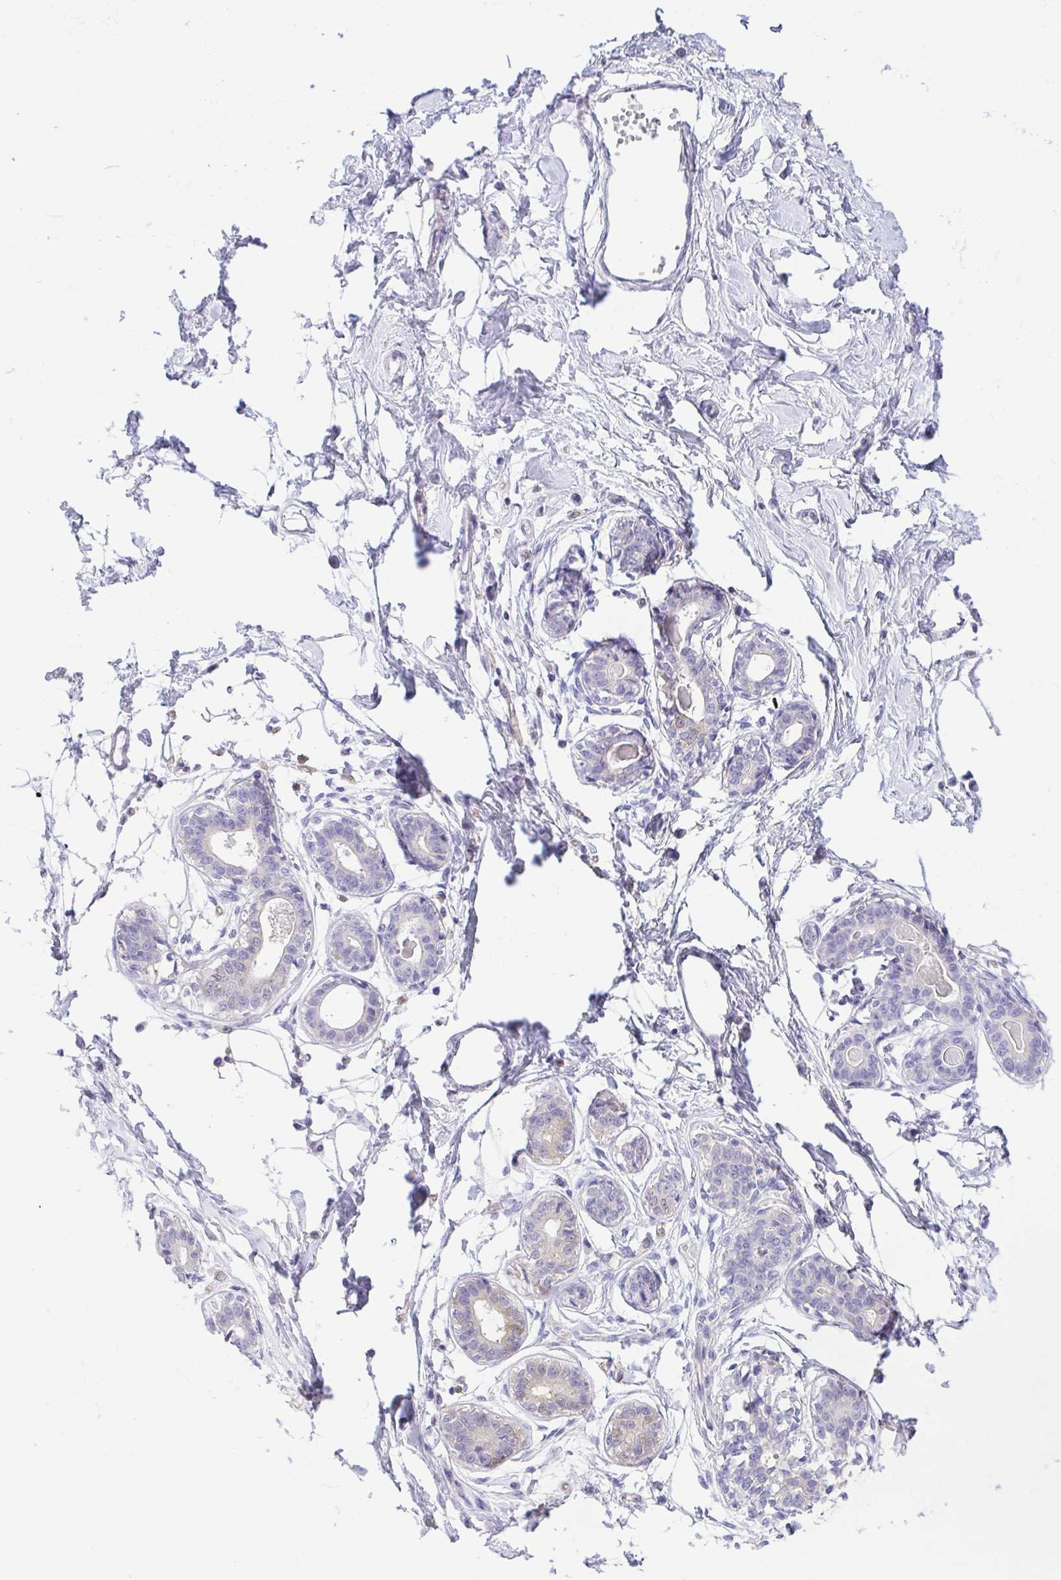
{"staining": {"intensity": "negative", "quantity": "none", "location": "none"}, "tissue": "breast", "cell_type": "Adipocytes", "image_type": "normal", "snomed": [{"axis": "morphology", "description": "Normal tissue, NOS"}, {"axis": "topography", "description": "Breast"}], "caption": "An IHC image of normal breast is shown. There is no staining in adipocytes of breast.", "gene": "FABP3", "patient": {"sex": "female", "age": 45}}